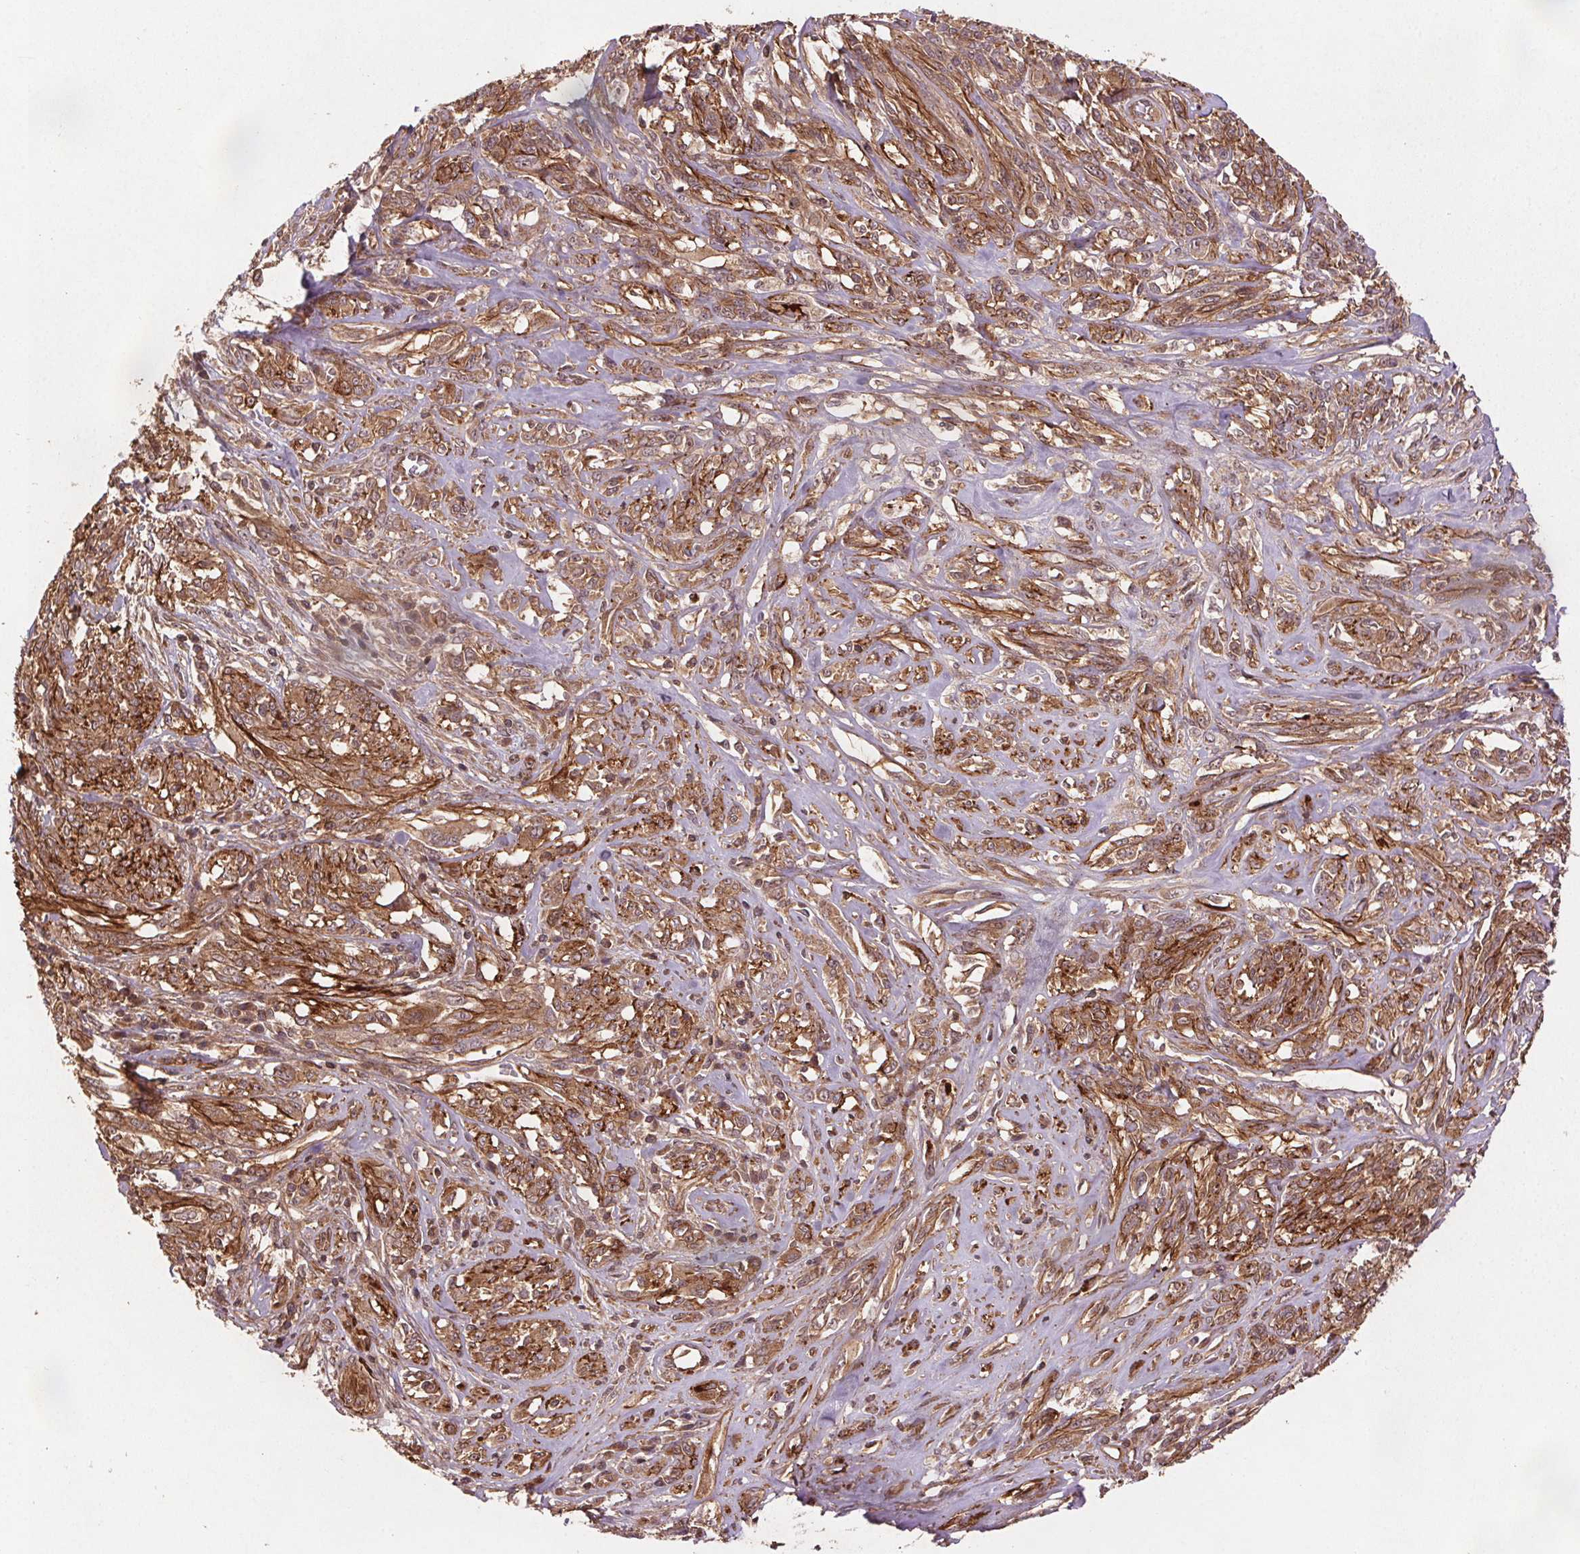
{"staining": {"intensity": "moderate", "quantity": ">75%", "location": "cytoplasmic/membranous"}, "tissue": "melanoma", "cell_type": "Tumor cells", "image_type": "cancer", "snomed": [{"axis": "morphology", "description": "Malignant melanoma, NOS"}, {"axis": "topography", "description": "Skin"}], "caption": "This histopathology image exhibits IHC staining of human malignant melanoma, with medium moderate cytoplasmic/membranous expression in about >75% of tumor cells.", "gene": "SEC14L2", "patient": {"sex": "female", "age": 91}}